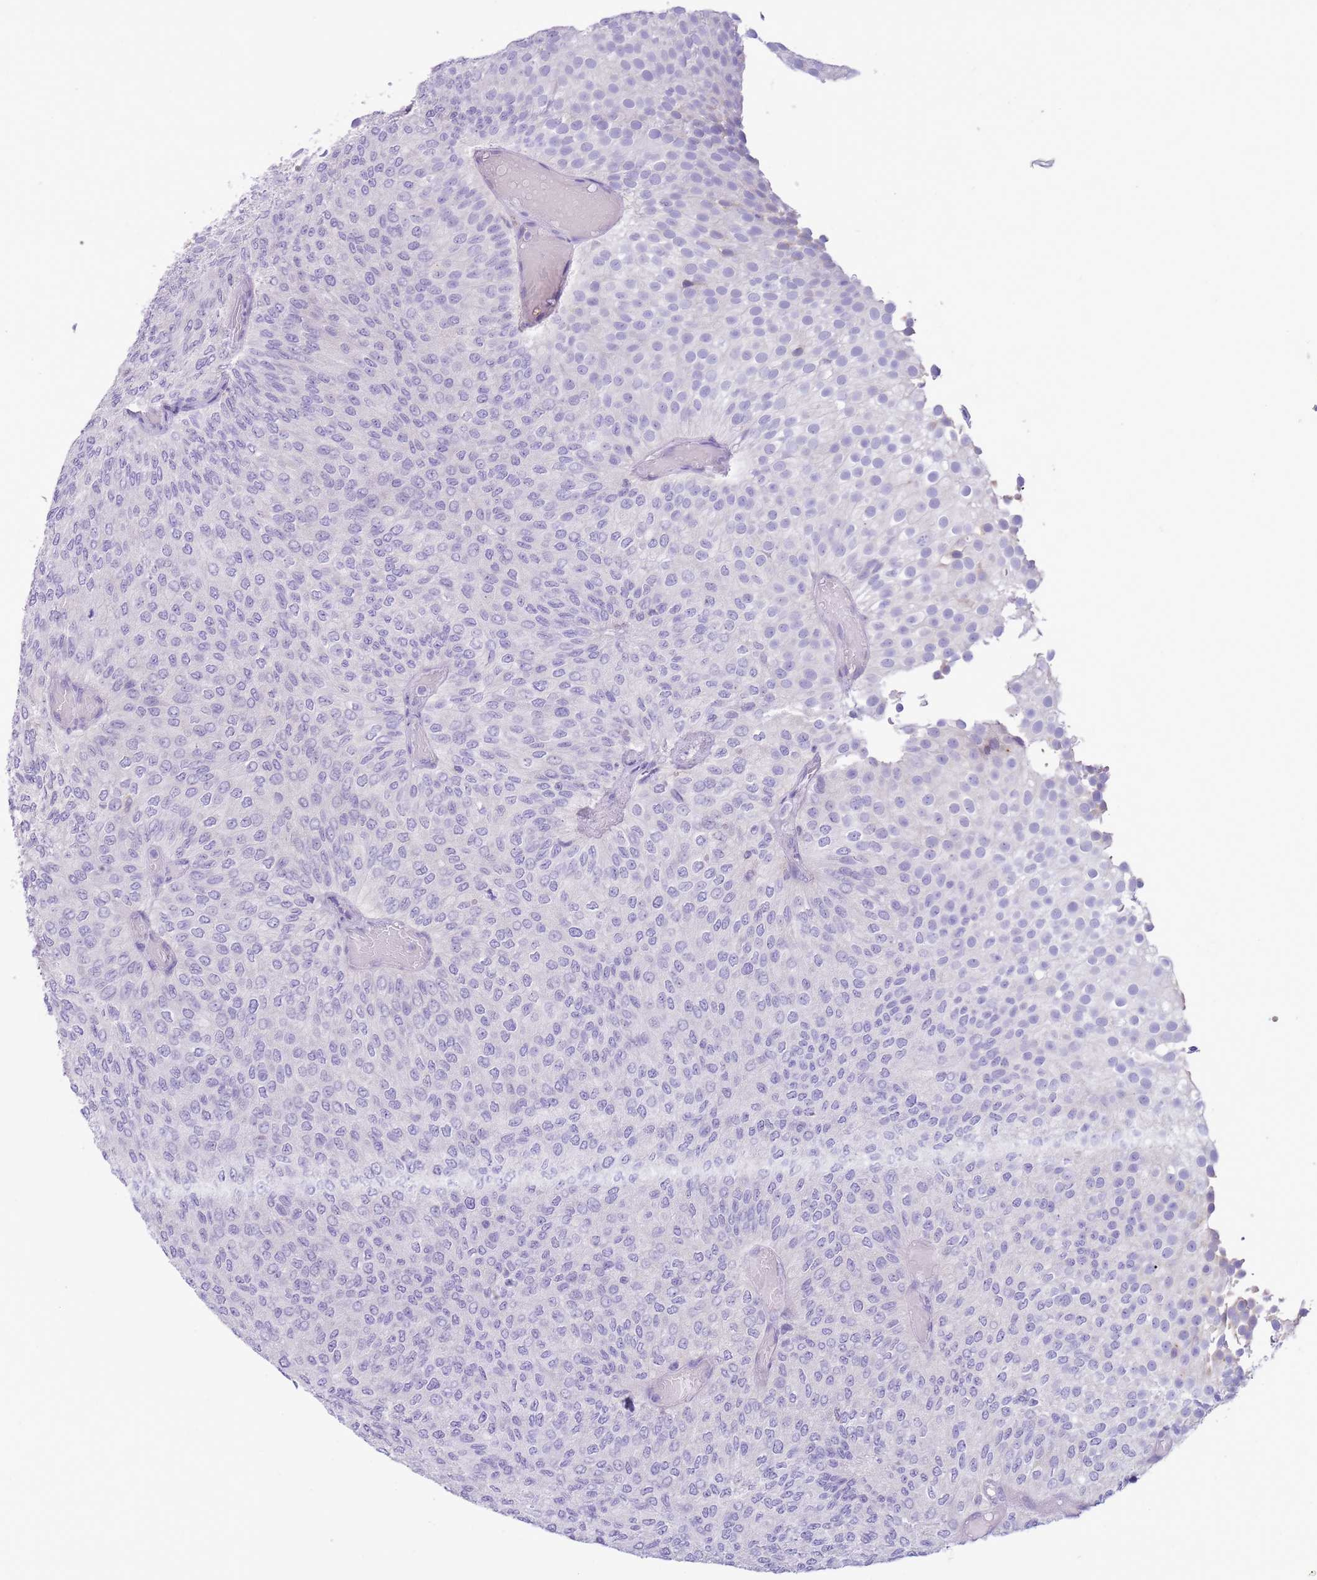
{"staining": {"intensity": "negative", "quantity": "none", "location": "none"}, "tissue": "urothelial cancer", "cell_type": "Tumor cells", "image_type": "cancer", "snomed": [{"axis": "morphology", "description": "Urothelial carcinoma, Low grade"}, {"axis": "topography", "description": "Urinary bladder"}], "caption": "Tumor cells are negative for brown protein staining in urothelial cancer.", "gene": "ZNF697", "patient": {"sex": "male", "age": 78}}